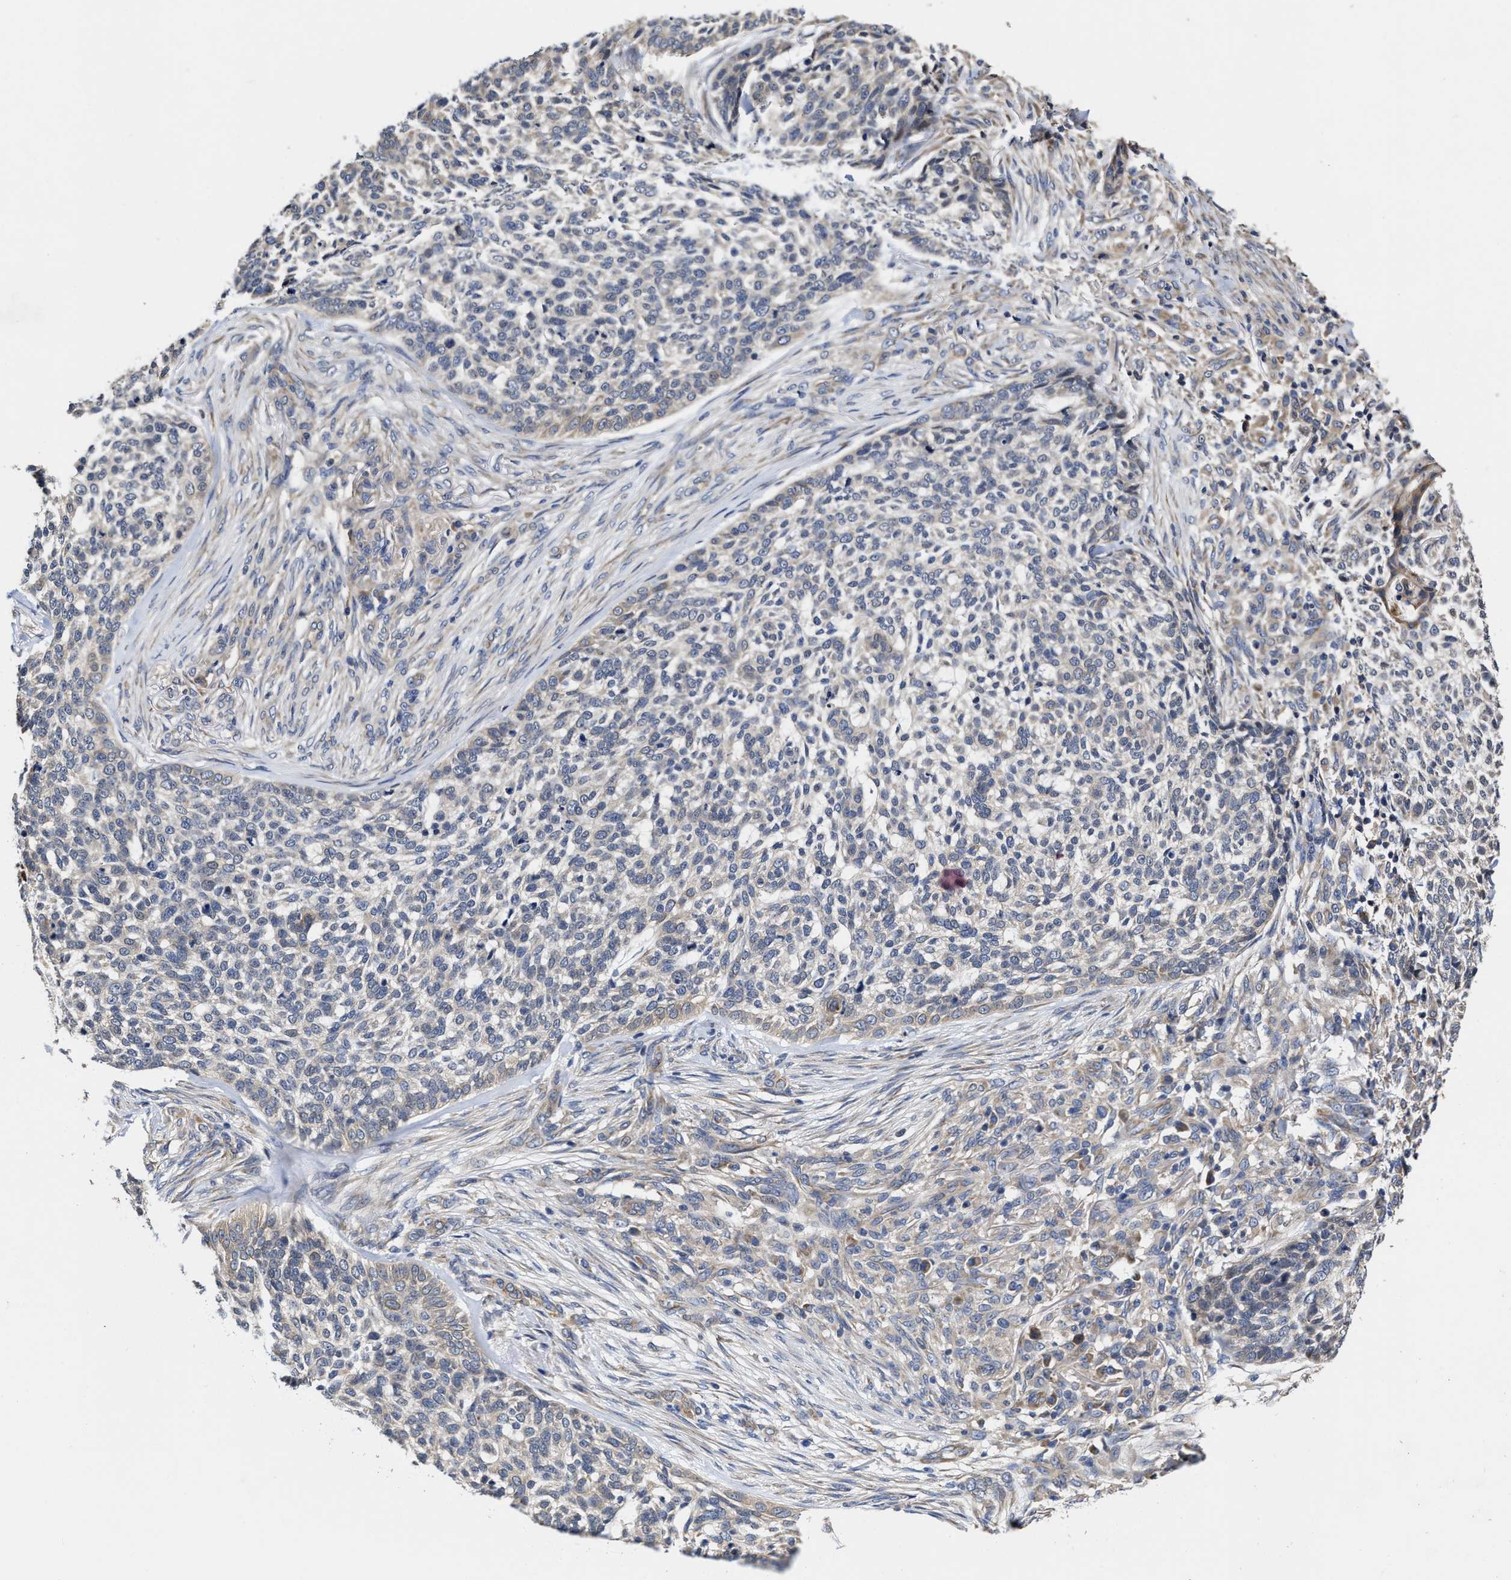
{"staining": {"intensity": "weak", "quantity": "<25%", "location": "cytoplasmic/membranous"}, "tissue": "skin cancer", "cell_type": "Tumor cells", "image_type": "cancer", "snomed": [{"axis": "morphology", "description": "Basal cell carcinoma"}, {"axis": "topography", "description": "Skin"}], "caption": "The photomicrograph reveals no staining of tumor cells in skin cancer (basal cell carcinoma). (Immunohistochemistry, brightfield microscopy, high magnification).", "gene": "TRAF6", "patient": {"sex": "female", "age": 64}}